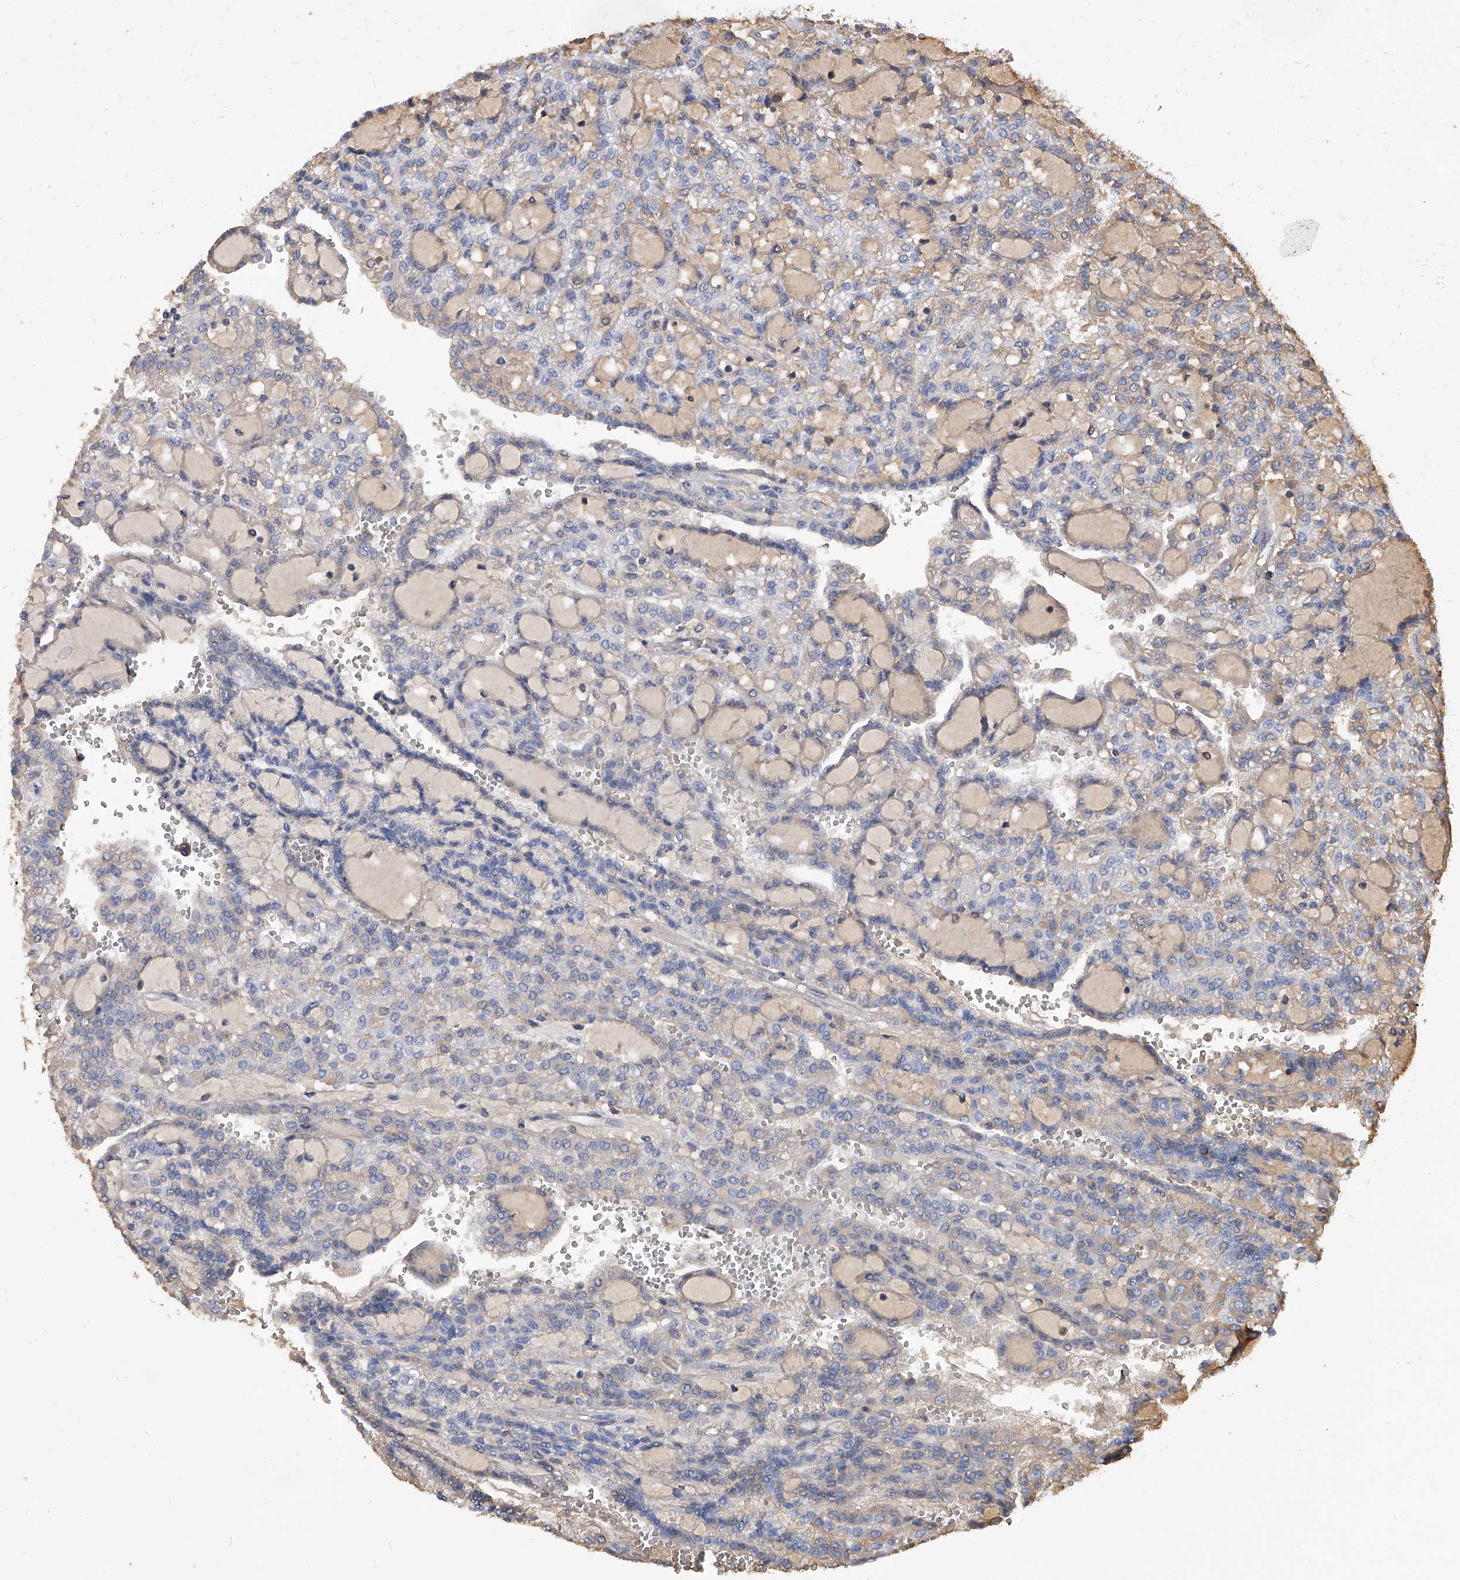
{"staining": {"intensity": "negative", "quantity": "none", "location": "none"}, "tissue": "renal cancer", "cell_type": "Tumor cells", "image_type": "cancer", "snomed": [{"axis": "morphology", "description": "Adenocarcinoma, NOS"}, {"axis": "topography", "description": "Kidney"}], "caption": "Tumor cells show no significant staining in renal adenocarcinoma.", "gene": "ZNF25", "patient": {"sex": "male", "age": 63}}